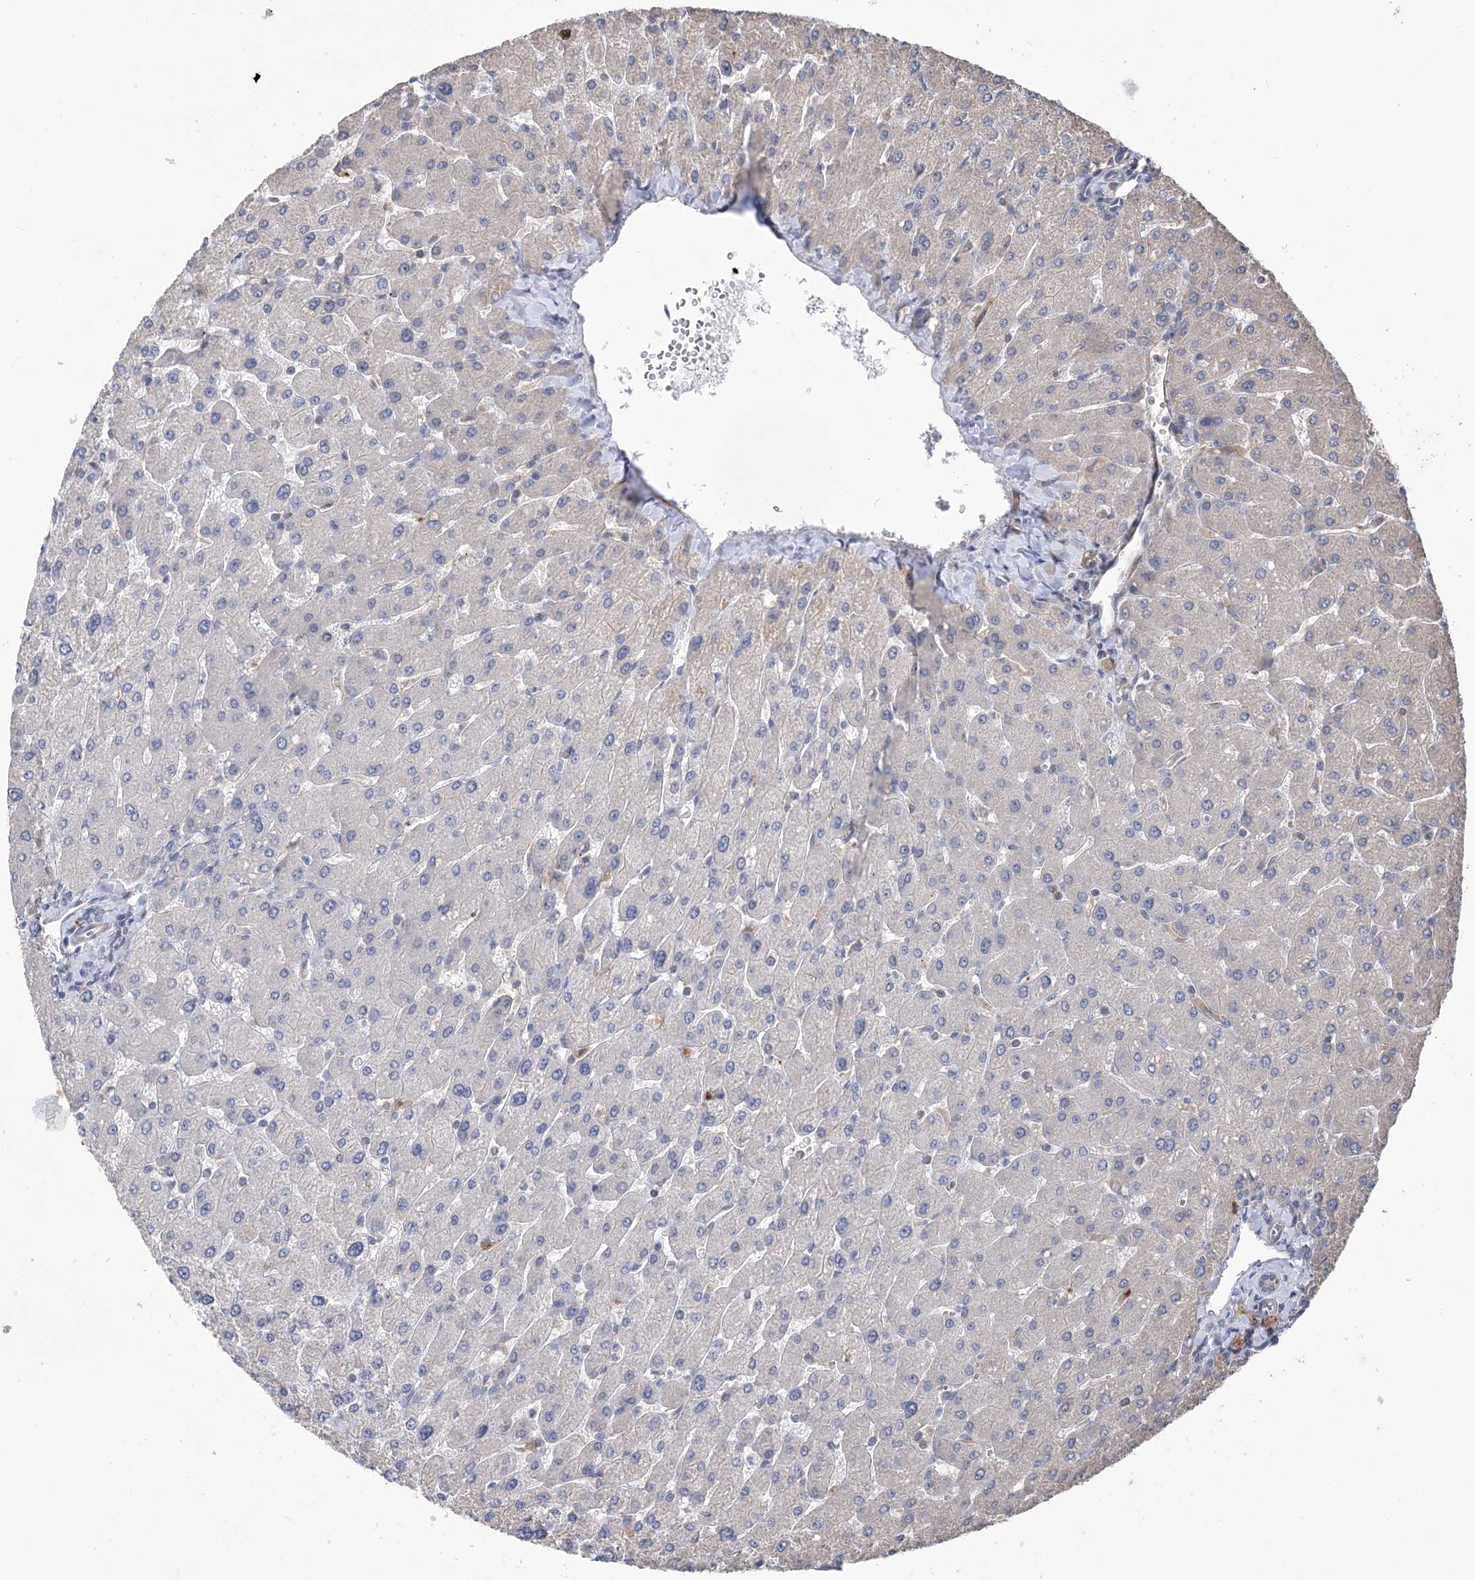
{"staining": {"intensity": "negative", "quantity": "none", "location": "none"}, "tissue": "liver", "cell_type": "Cholangiocytes", "image_type": "normal", "snomed": [{"axis": "morphology", "description": "Normal tissue, NOS"}, {"axis": "topography", "description": "Liver"}], "caption": "Normal liver was stained to show a protein in brown. There is no significant expression in cholangiocytes. (DAB IHC with hematoxylin counter stain).", "gene": "PPP2R2B", "patient": {"sex": "male", "age": 55}}